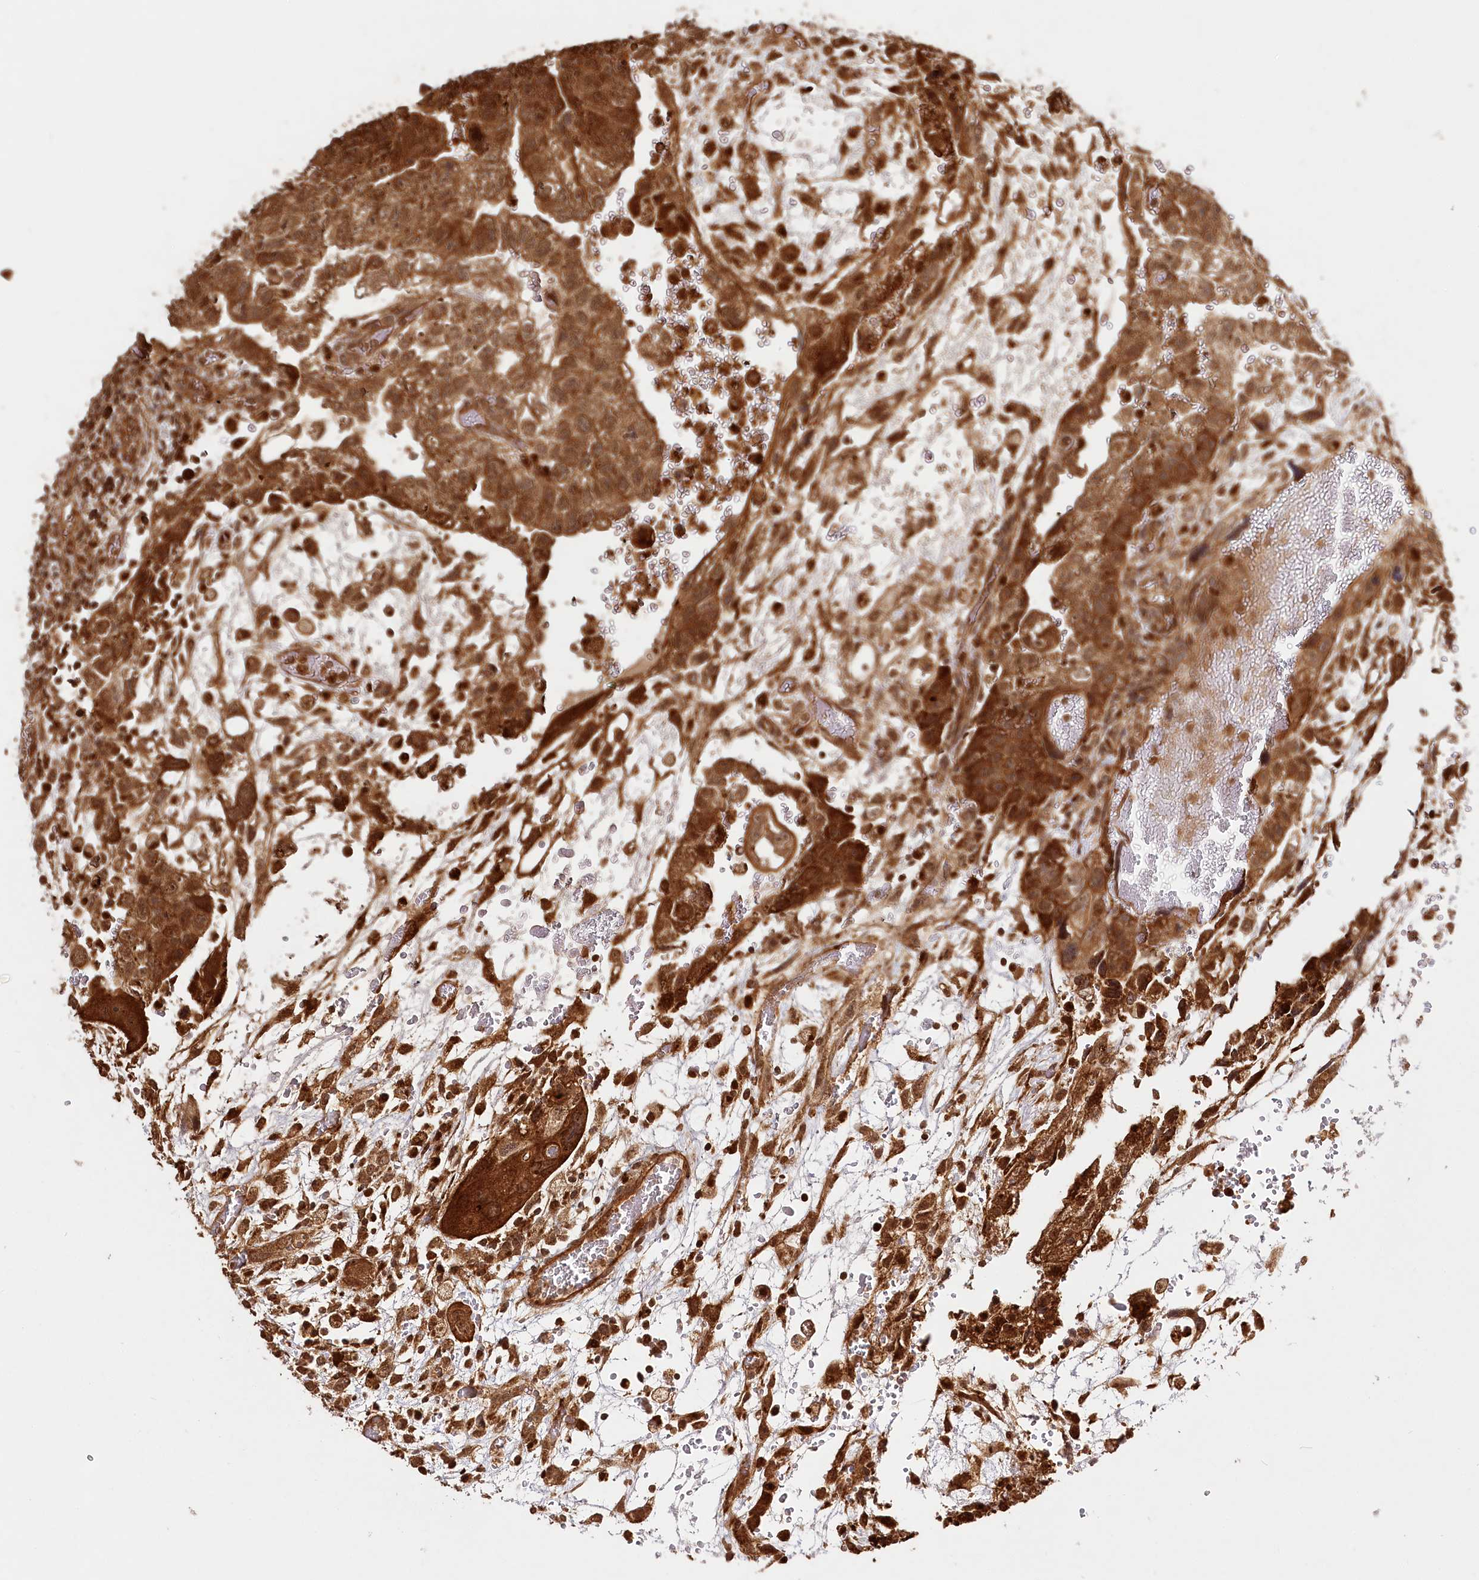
{"staining": {"intensity": "strong", "quantity": ">75%", "location": "cytoplasmic/membranous,nuclear"}, "tissue": "testis cancer", "cell_type": "Tumor cells", "image_type": "cancer", "snomed": [{"axis": "morphology", "description": "Carcinoma, Embryonal, NOS"}, {"axis": "topography", "description": "Testis"}], "caption": "Tumor cells demonstrate high levels of strong cytoplasmic/membranous and nuclear expression in about >75% of cells in testis embryonal carcinoma.", "gene": "ULK2", "patient": {"sex": "male", "age": 36}}